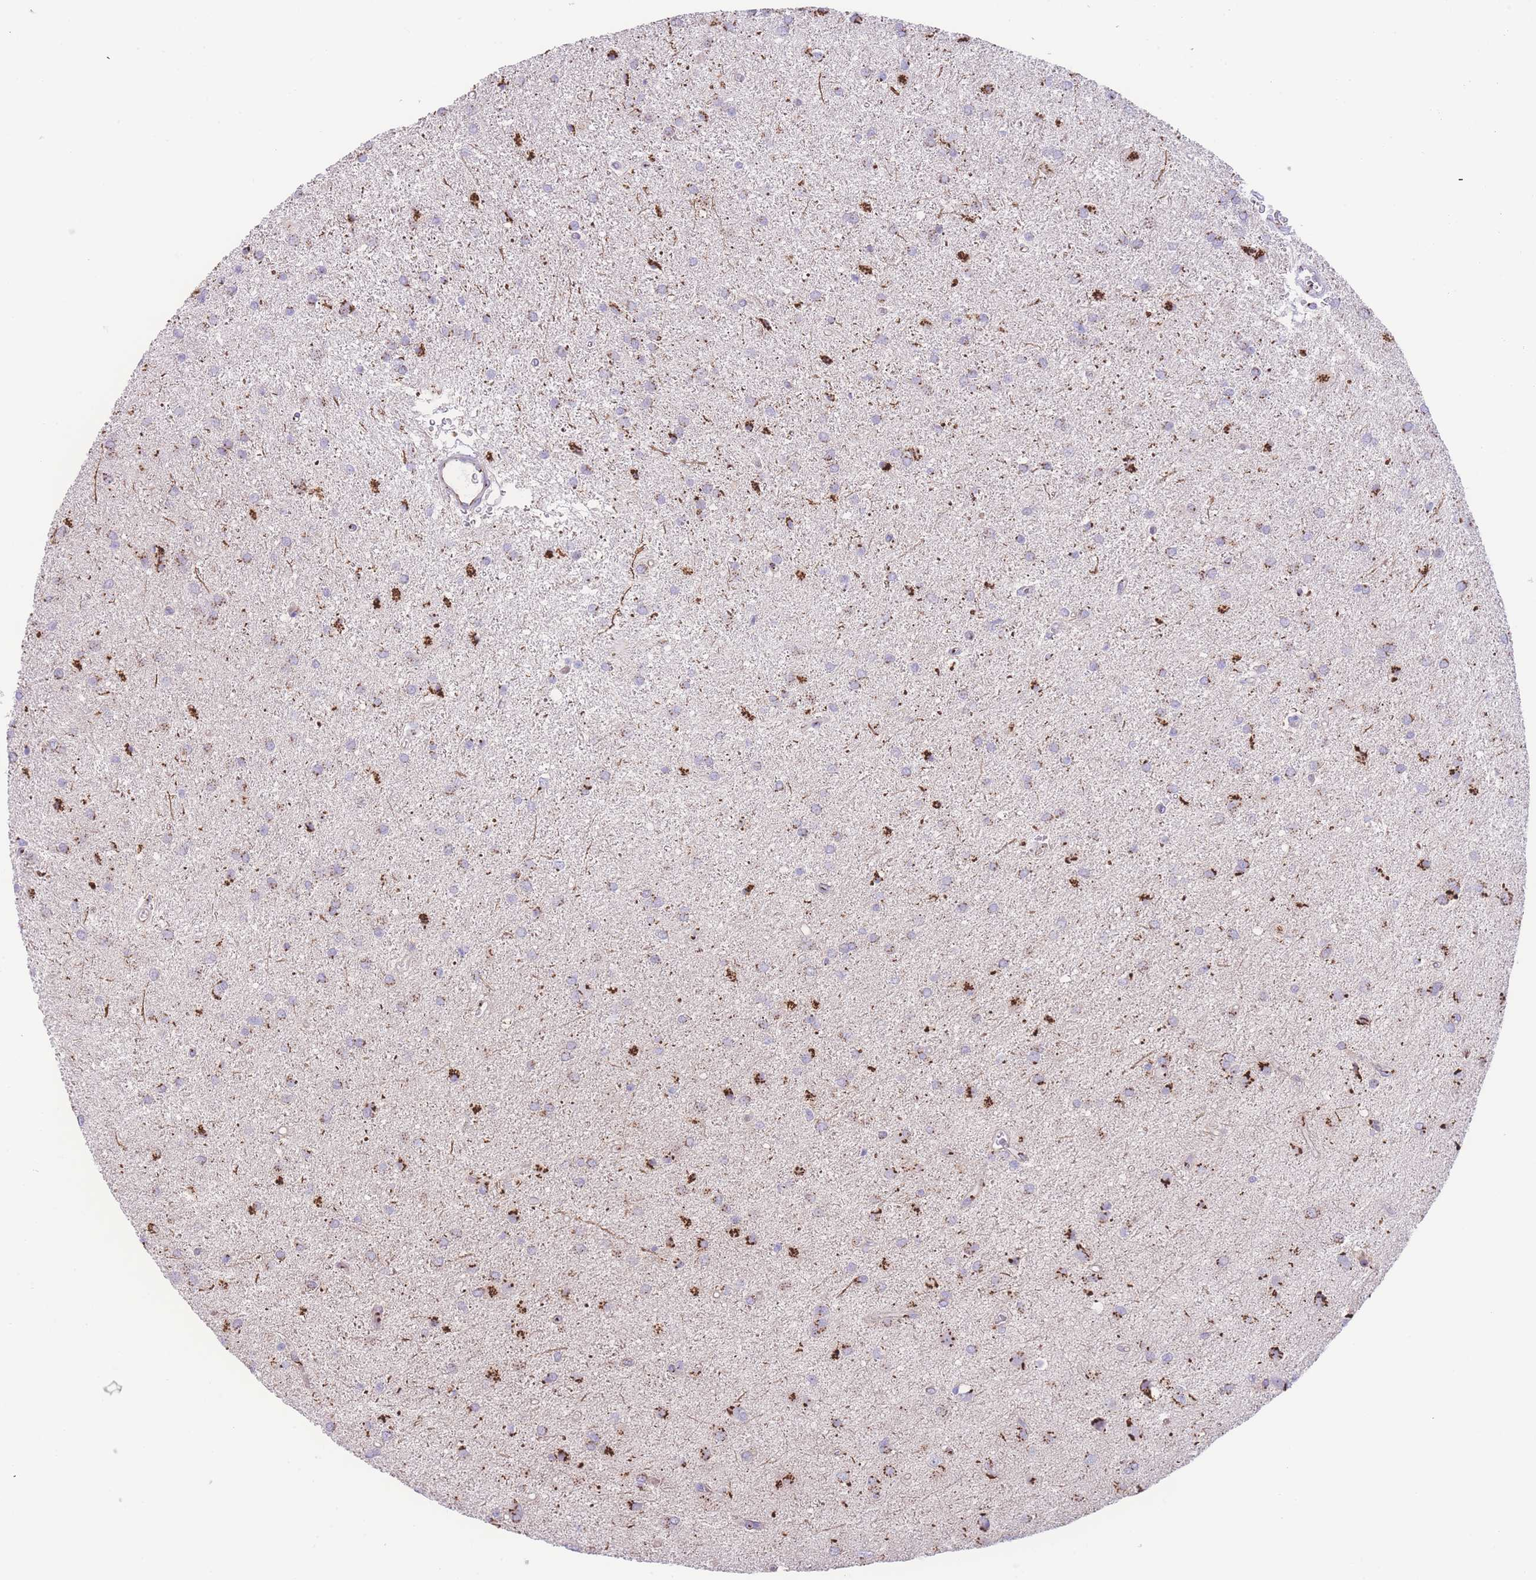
{"staining": {"intensity": "strong", "quantity": "<25%", "location": "cytoplasmic/membranous"}, "tissue": "glioma", "cell_type": "Tumor cells", "image_type": "cancer", "snomed": [{"axis": "morphology", "description": "Glioma, malignant, High grade"}, {"axis": "topography", "description": "Brain"}], "caption": "Immunohistochemical staining of glioma exhibits strong cytoplasmic/membranous protein staining in about <25% of tumor cells.", "gene": "GOLM2", "patient": {"sex": "female", "age": 50}}